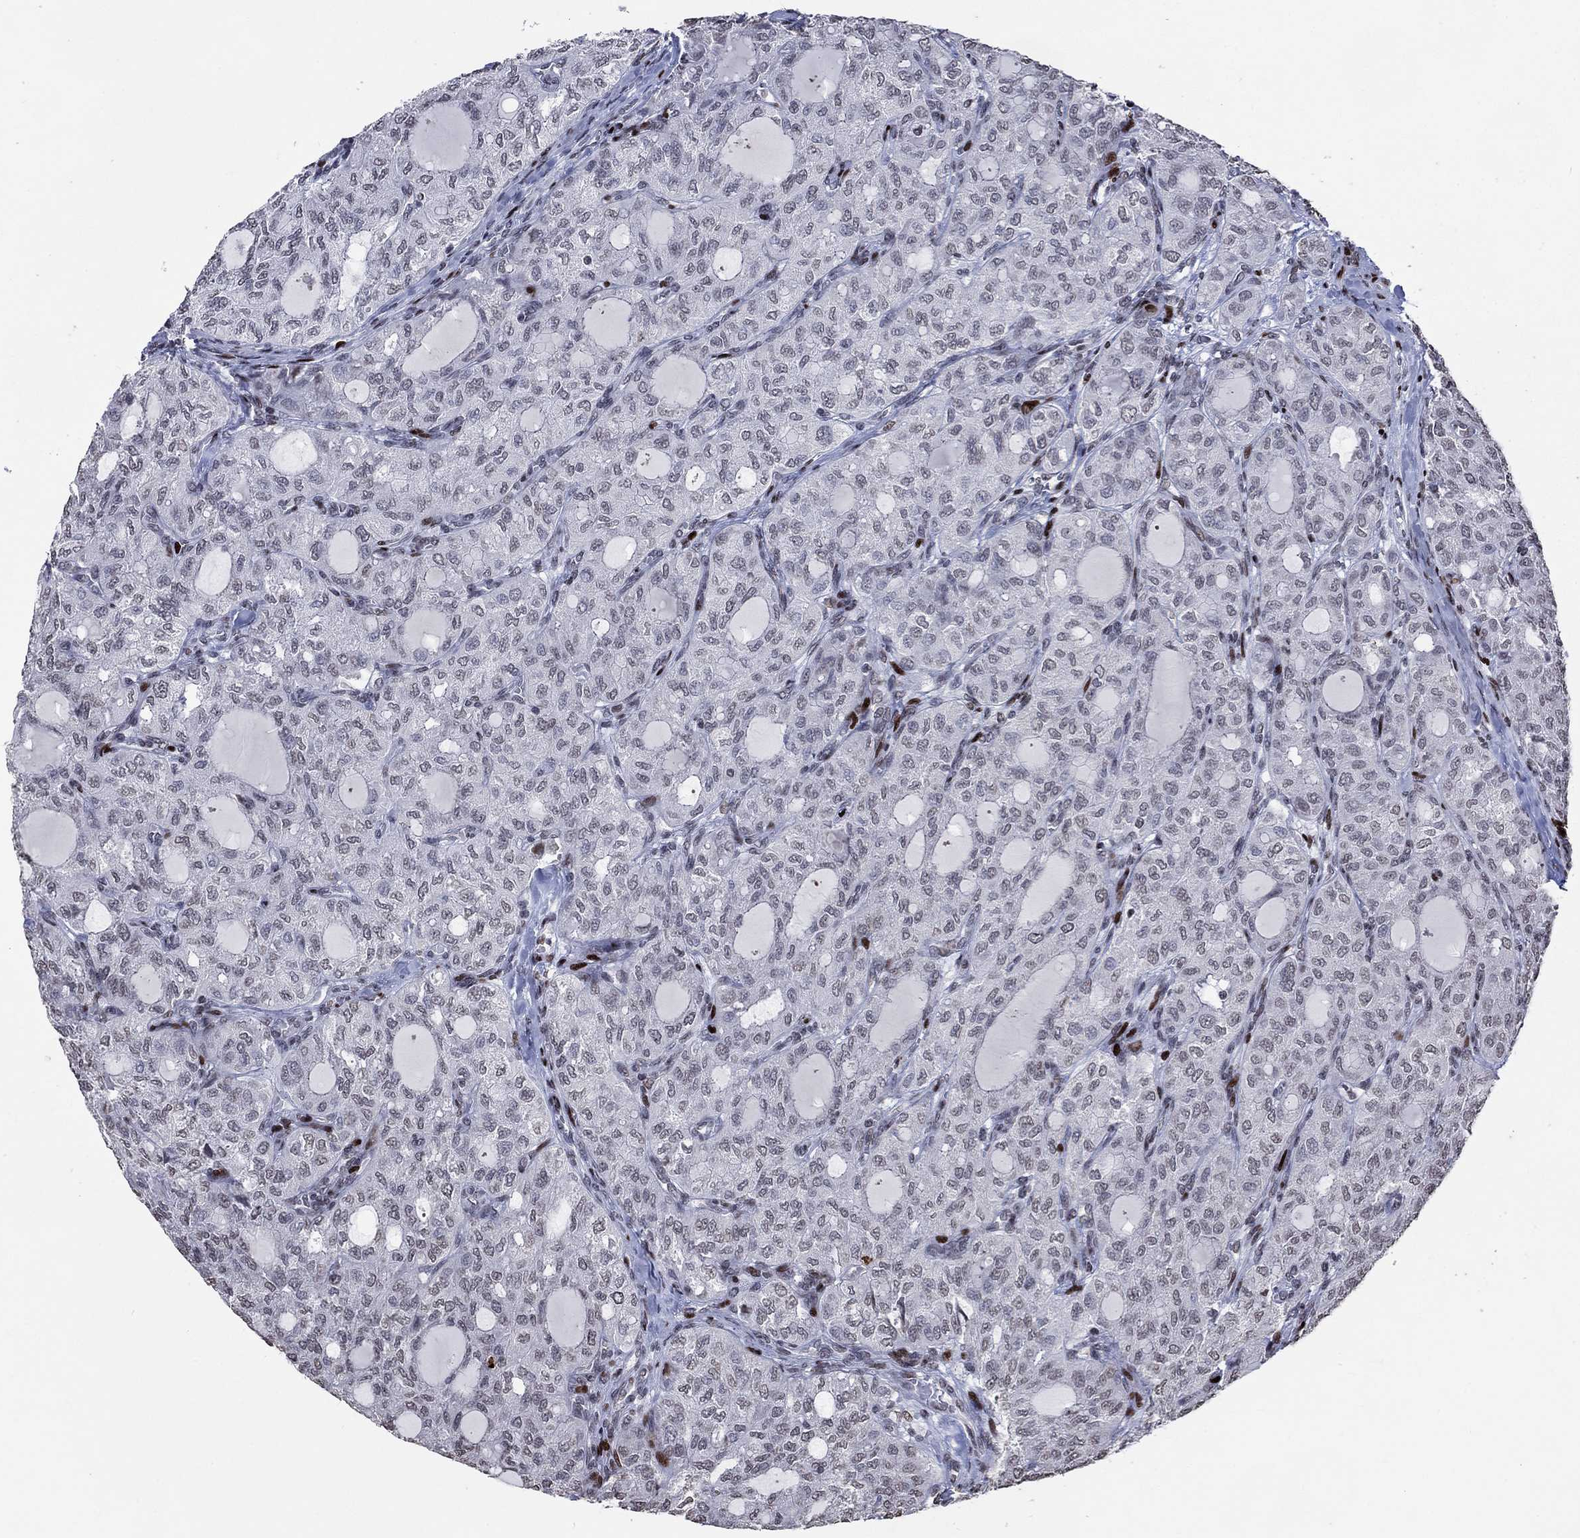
{"staining": {"intensity": "negative", "quantity": "none", "location": "none"}, "tissue": "thyroid cancer", "cell_type": "Tumor cells", "image_type": "cancer", "snomed": [{"axis": "morphology", "description": "Follicular adenoma carcinoma, NOS"}, {"axis": "topography", "description": "Thyroid gland"}], "caption": "This is an IHC histopathology image of human thyroid cancer. There is no positivity in tumor cells.", "gene": "SRSF3", "patient": {"sex": "male", "age": 75}}